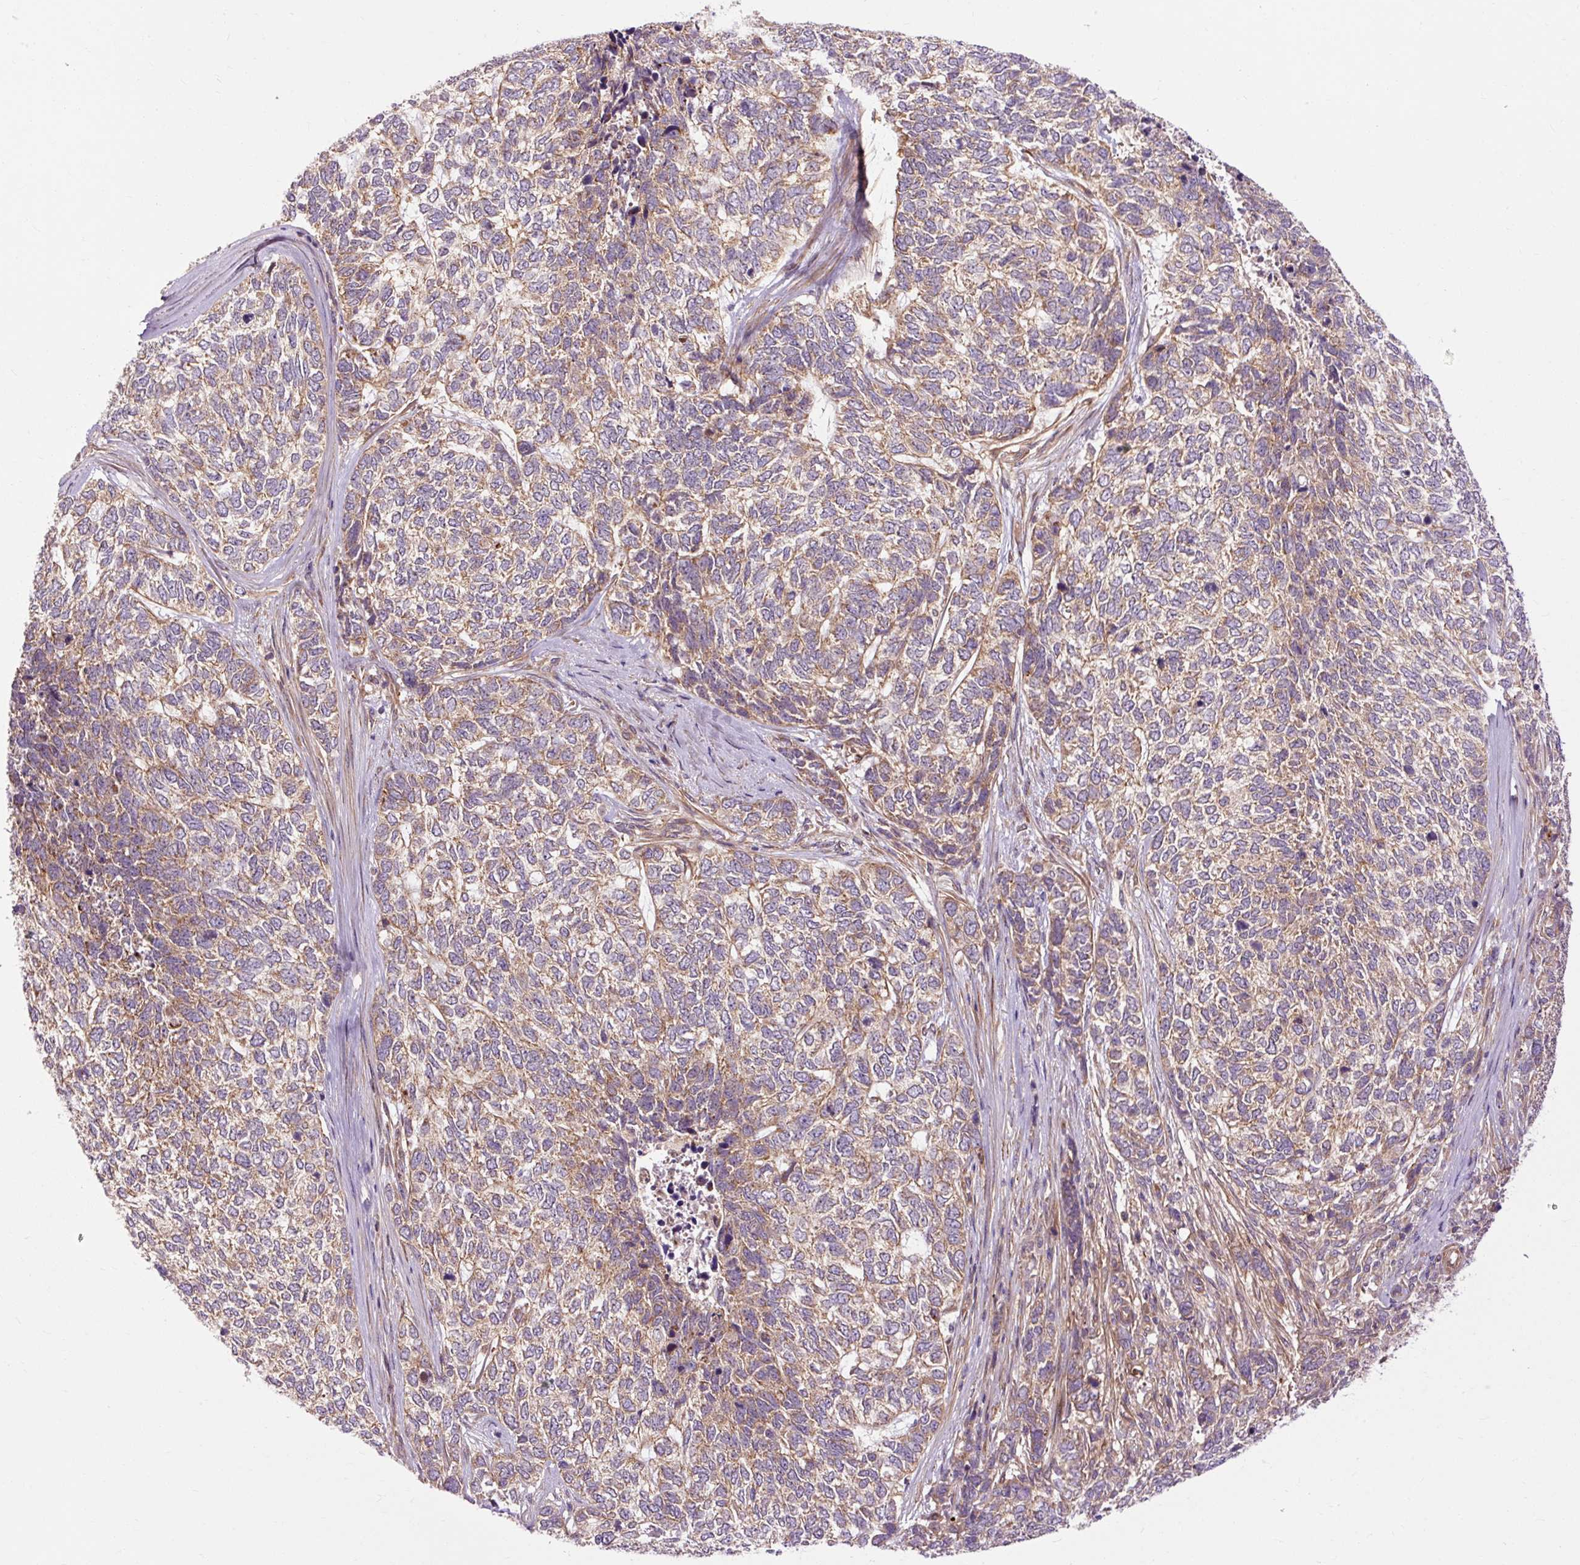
{"staining": {"intensity": "weak", "quantity": ">75%", "location": "cytoplasmic/membranous"}, "tissue": "skin cancer", "cell_type": "Tumor cells", "image_type": "cancer", "snomed": [{"axis": "morphology", "description": "Basal cell carcinoma"}, {"axis": "topography", "description": "Skin"}], "caption": "IHC (DAB) staining of skin basal cell carcinoma shows weak cytoplasmic/membranous protein positivity in about >75% of tumor cells.", "gene": "RIPOR3", "patient": {"sex": "female", "age": 65}}